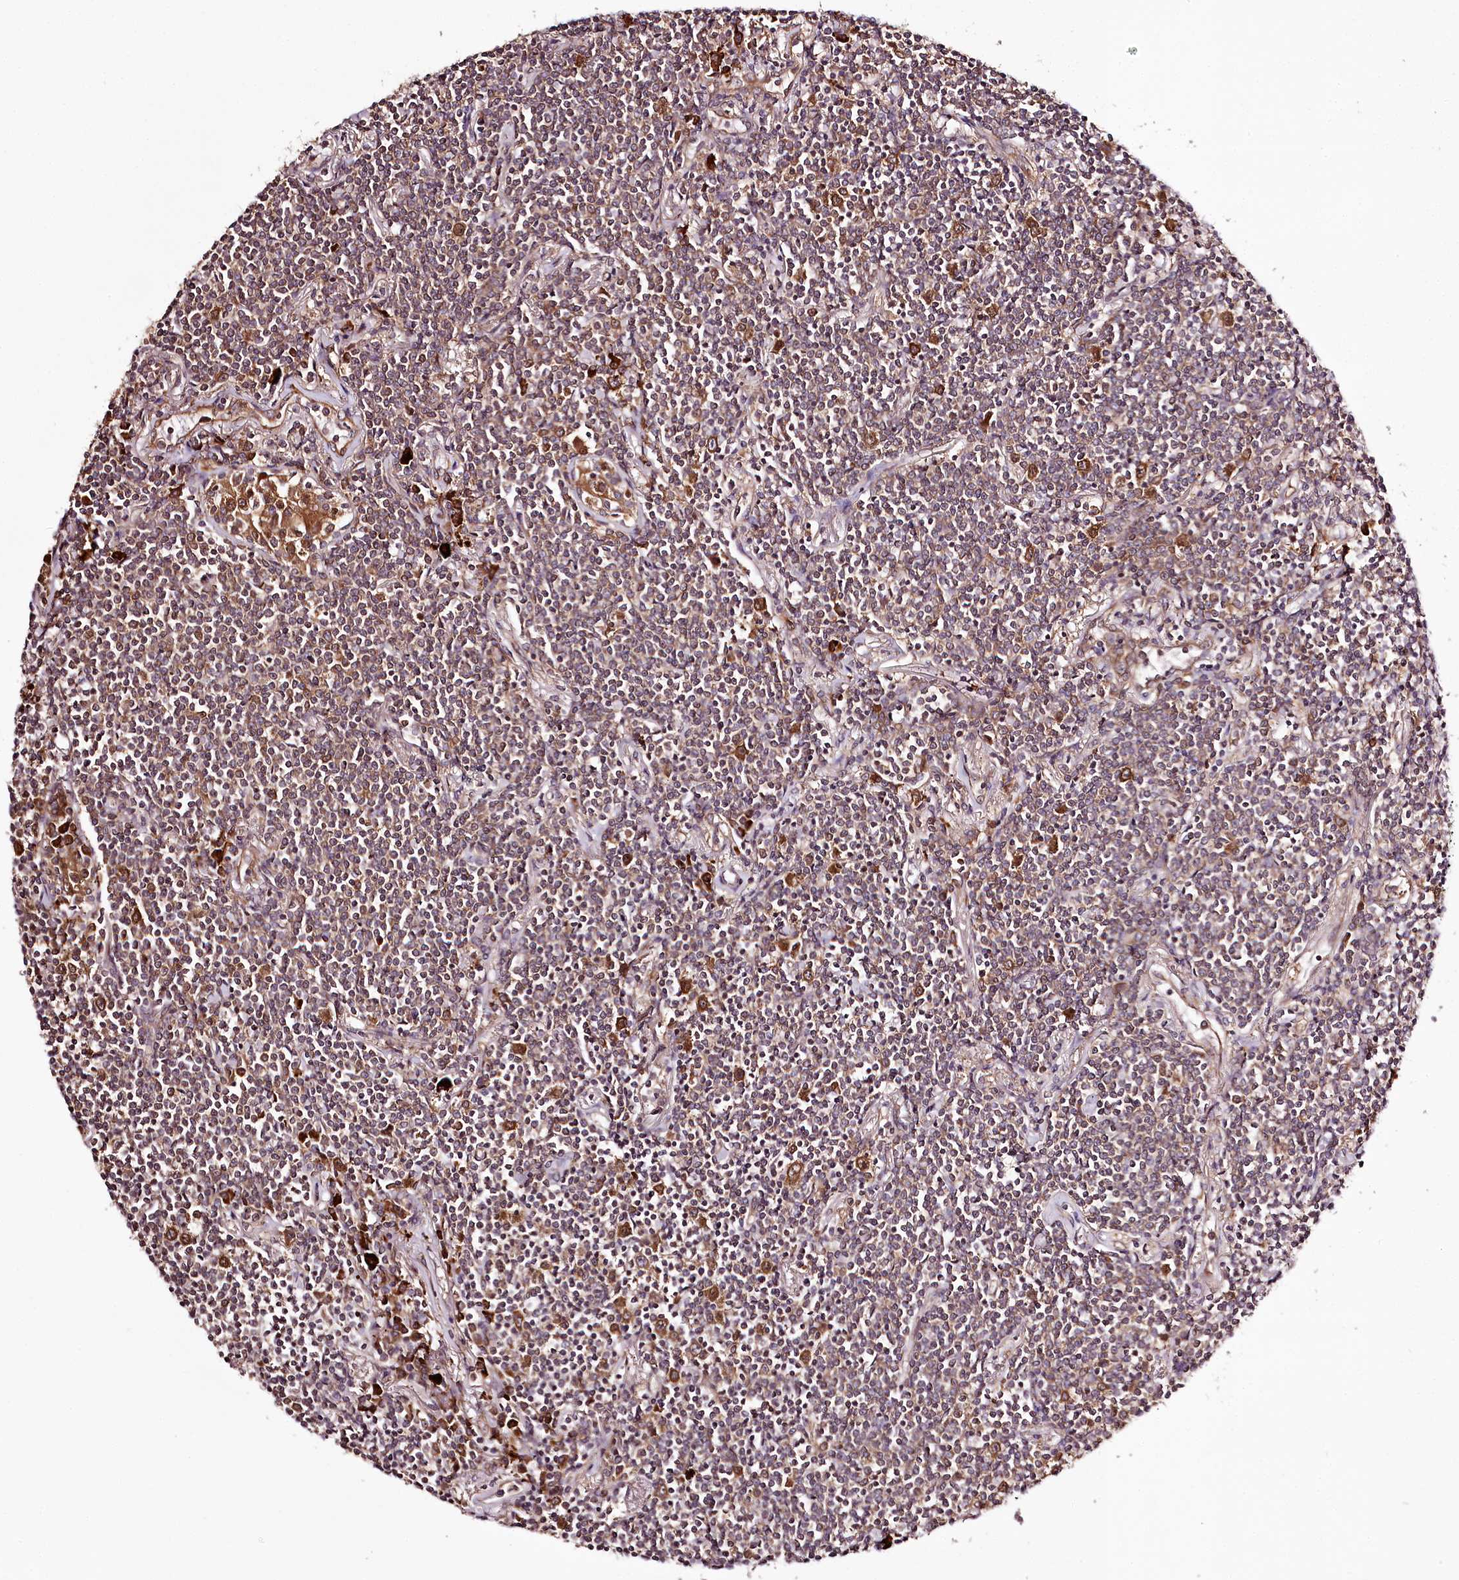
{"staining": {"intensity": "moderate", "quantity": "25%-75%", "location": "cytoplasmic/membranous"}, "tissue": "lymphoma", "cell_type": "Tumor cells", "image_type": "cancer", "snomed": [{"axis": "morphology", "description": "Malignant lymphoma, non-Hodgkin's type, Low grade"}, {"axis": "topography", "description": "Lung"}], "caption": "Lymphoma stained with a protein marker reveals moderate staining in tumor cells.", "gene": "TARS1", "patient": {"sex": "female", "age": 71}}